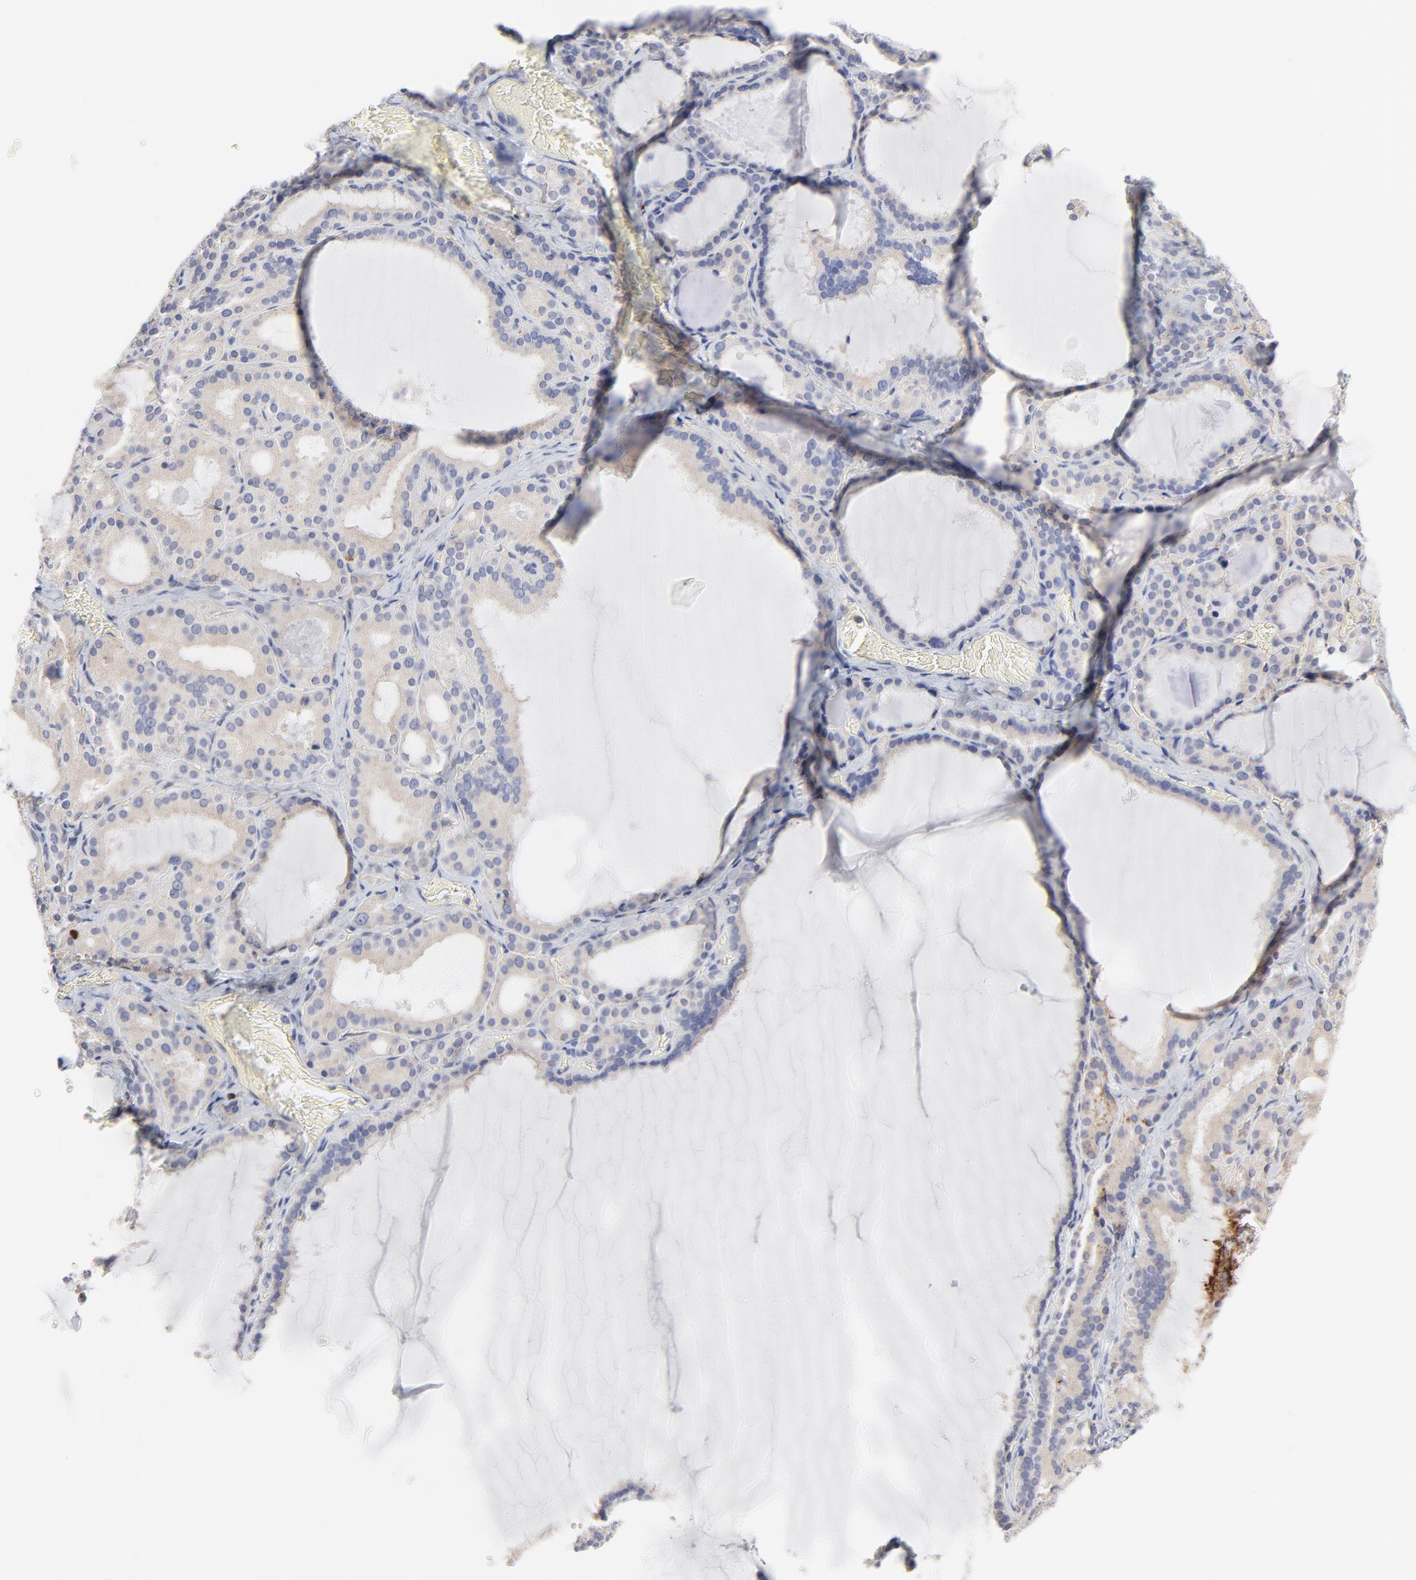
{"staining": {"intensity": "weak", "quantity": ">75%", "location": "cytoplasmic/membranous"}, "tissue": "thyroid gland", "cell_type": "Glandular cells", "image_type": "normal", "snomed": [{"axis": "morphology", "description": "Normal tissue, NOS"}, {"axis": "topography", "description": "Thyroid gland"}], "caption": "Immunohistochemistry of unremarkable thyroid gland shows low levels of weak cytoplasmic/membranous staining in approximately >75% of glandular cells.", "gene": "TRIM22", "patient": {"sex": "female", "age": 33}}